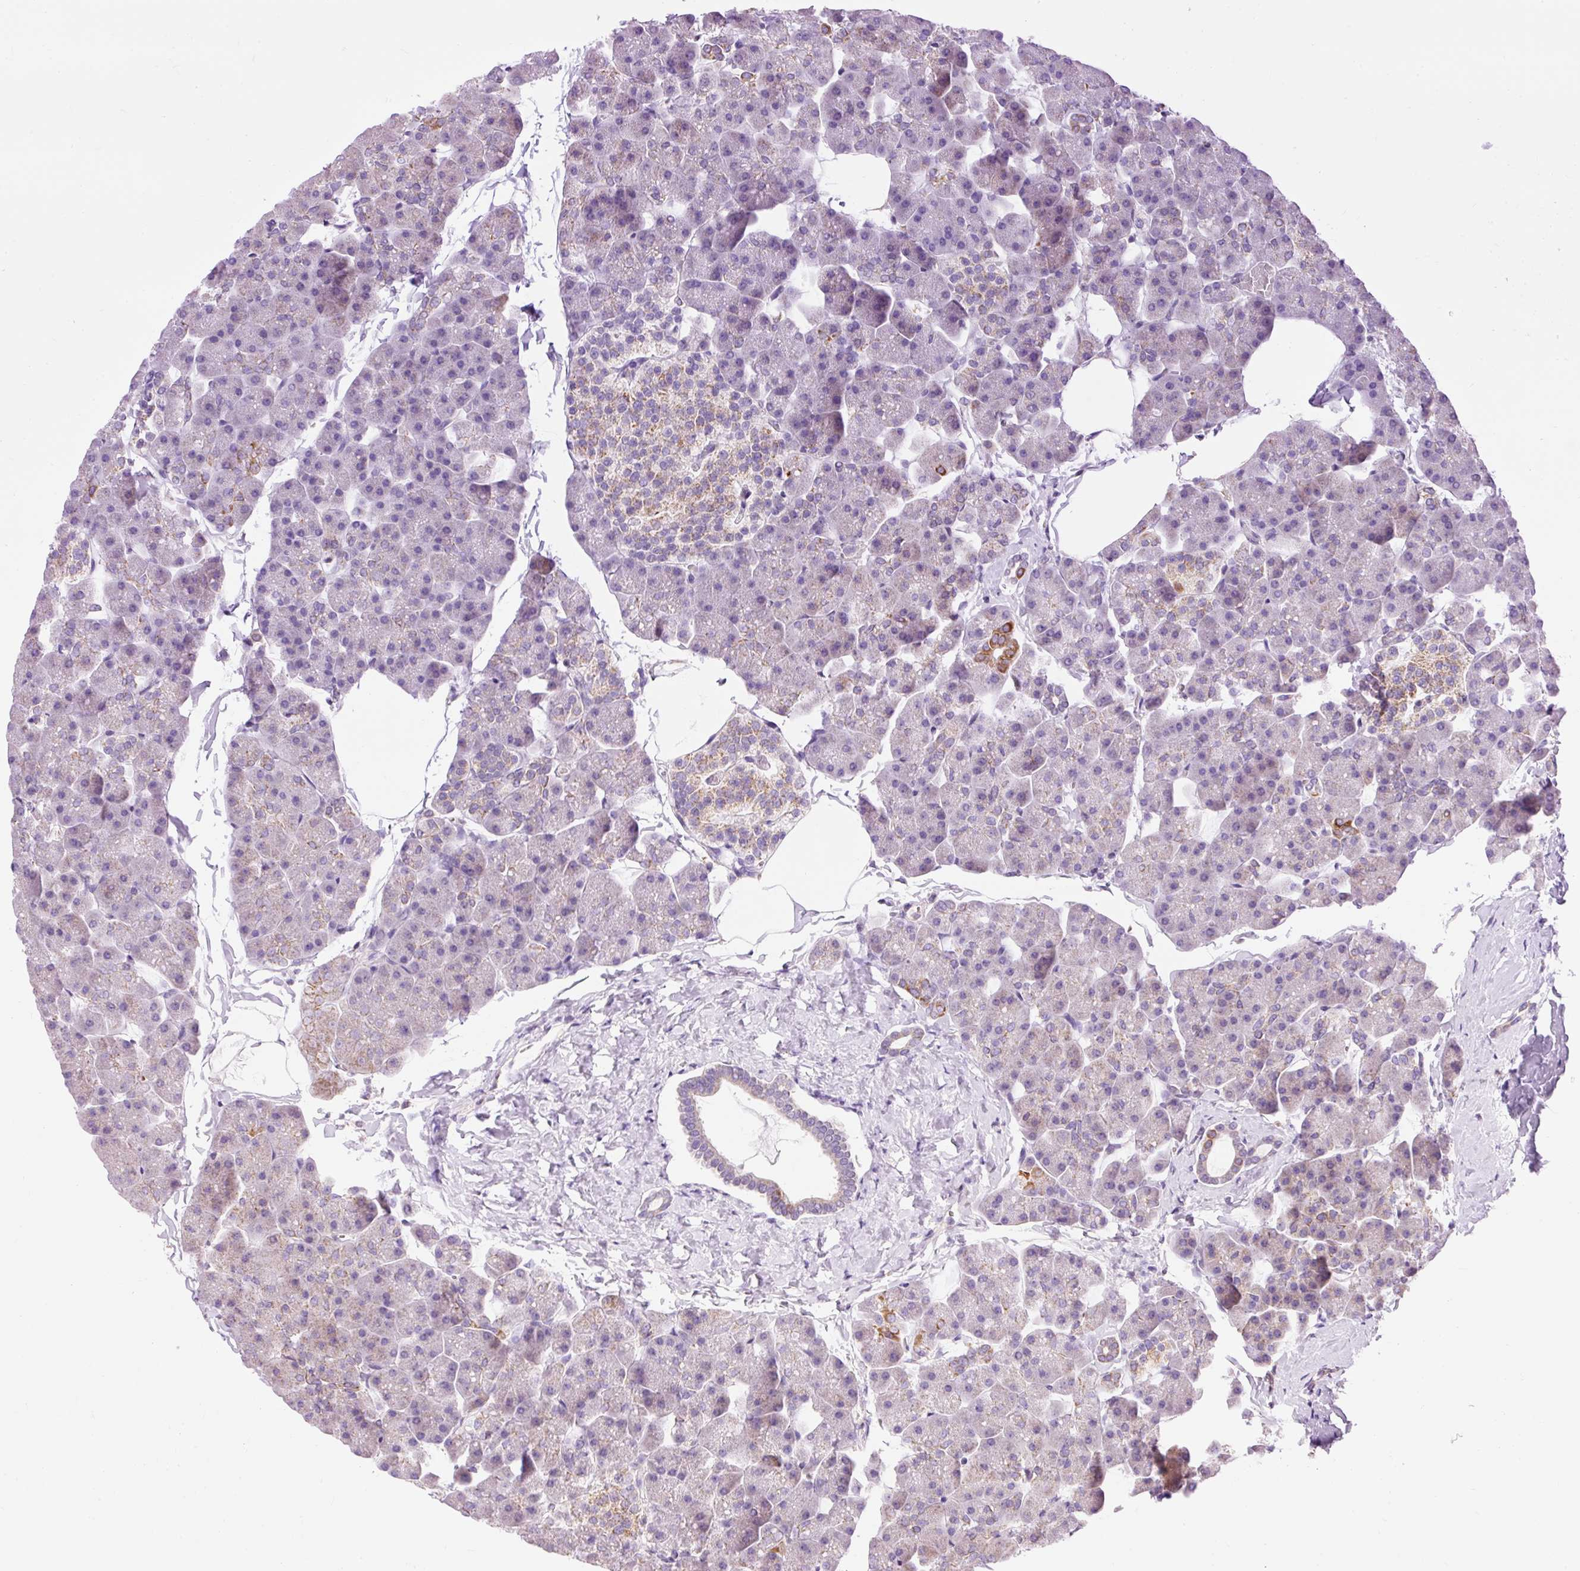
{"staining": {"intensity": "moderate", "quantity": "<25%", "location": "cytoplasmic/membranous"}, "tissue": "pancreas", "cell_type": "Exocrine glandular cells", "image_type": "normal", "snomed": [{"axis": "morphology", "description": "Normal tissue, NOS"}, {"axis": "topography", "description": "Pancreas"}], "caption": "Immunohistochemical staining of normal pancreas demonstrates <25% levels of moderate cytoplasmic/membranous protein expression in approximately <25% of exocrine glandular cells.", "gene": "IMMT", "patient": {"sex": "male", "age": 35}}